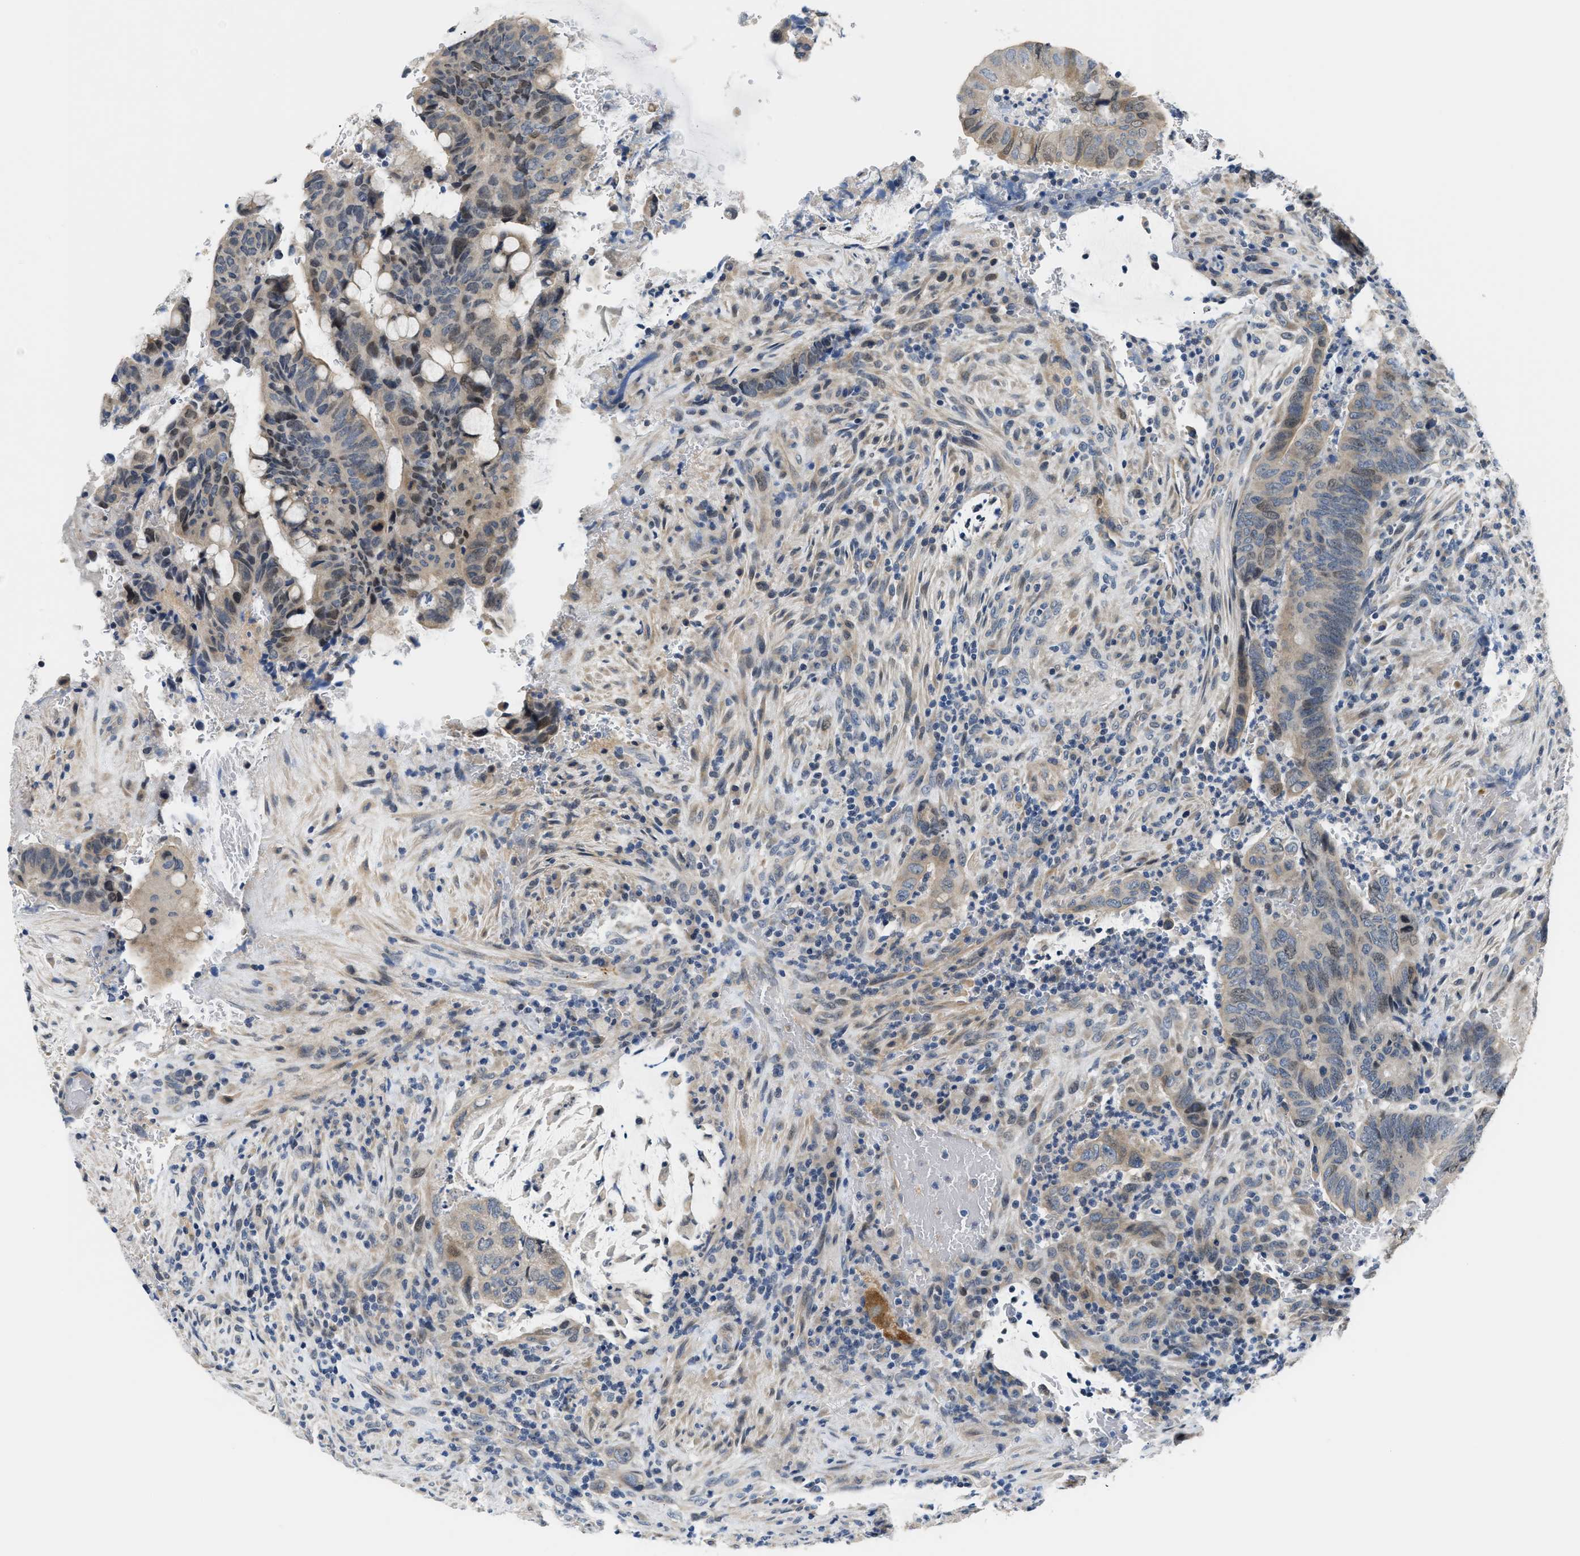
{"staining": {"intensity": "weak", "quantity": "25%-75%", "location": "cytoplasmic/membranous,nuclear"}, "tissue": "colorectal cancer", "cell_type": "Tumor cells", "image_type": "cancer", "snomed": [{"axis": "morphology", "description": "Normal tissue, NOS"}, {"axis": "morphology", "description": "Adenocarcinoma, NOS"}, {"axis": "topography", "description": "Rectum"}, {"axis": "topography", "description": "Peripheral nerve tissue"}], "caption": "DAB immunohistochemical staining of adenocarcinoma (colorectal) exhibits weak cytoplasmic/membranous and nuclear protein expression in approximately 25%-75% of tumor cells.", "gene": "CLGN", "patient": {"sex": "male", "age": 92}}